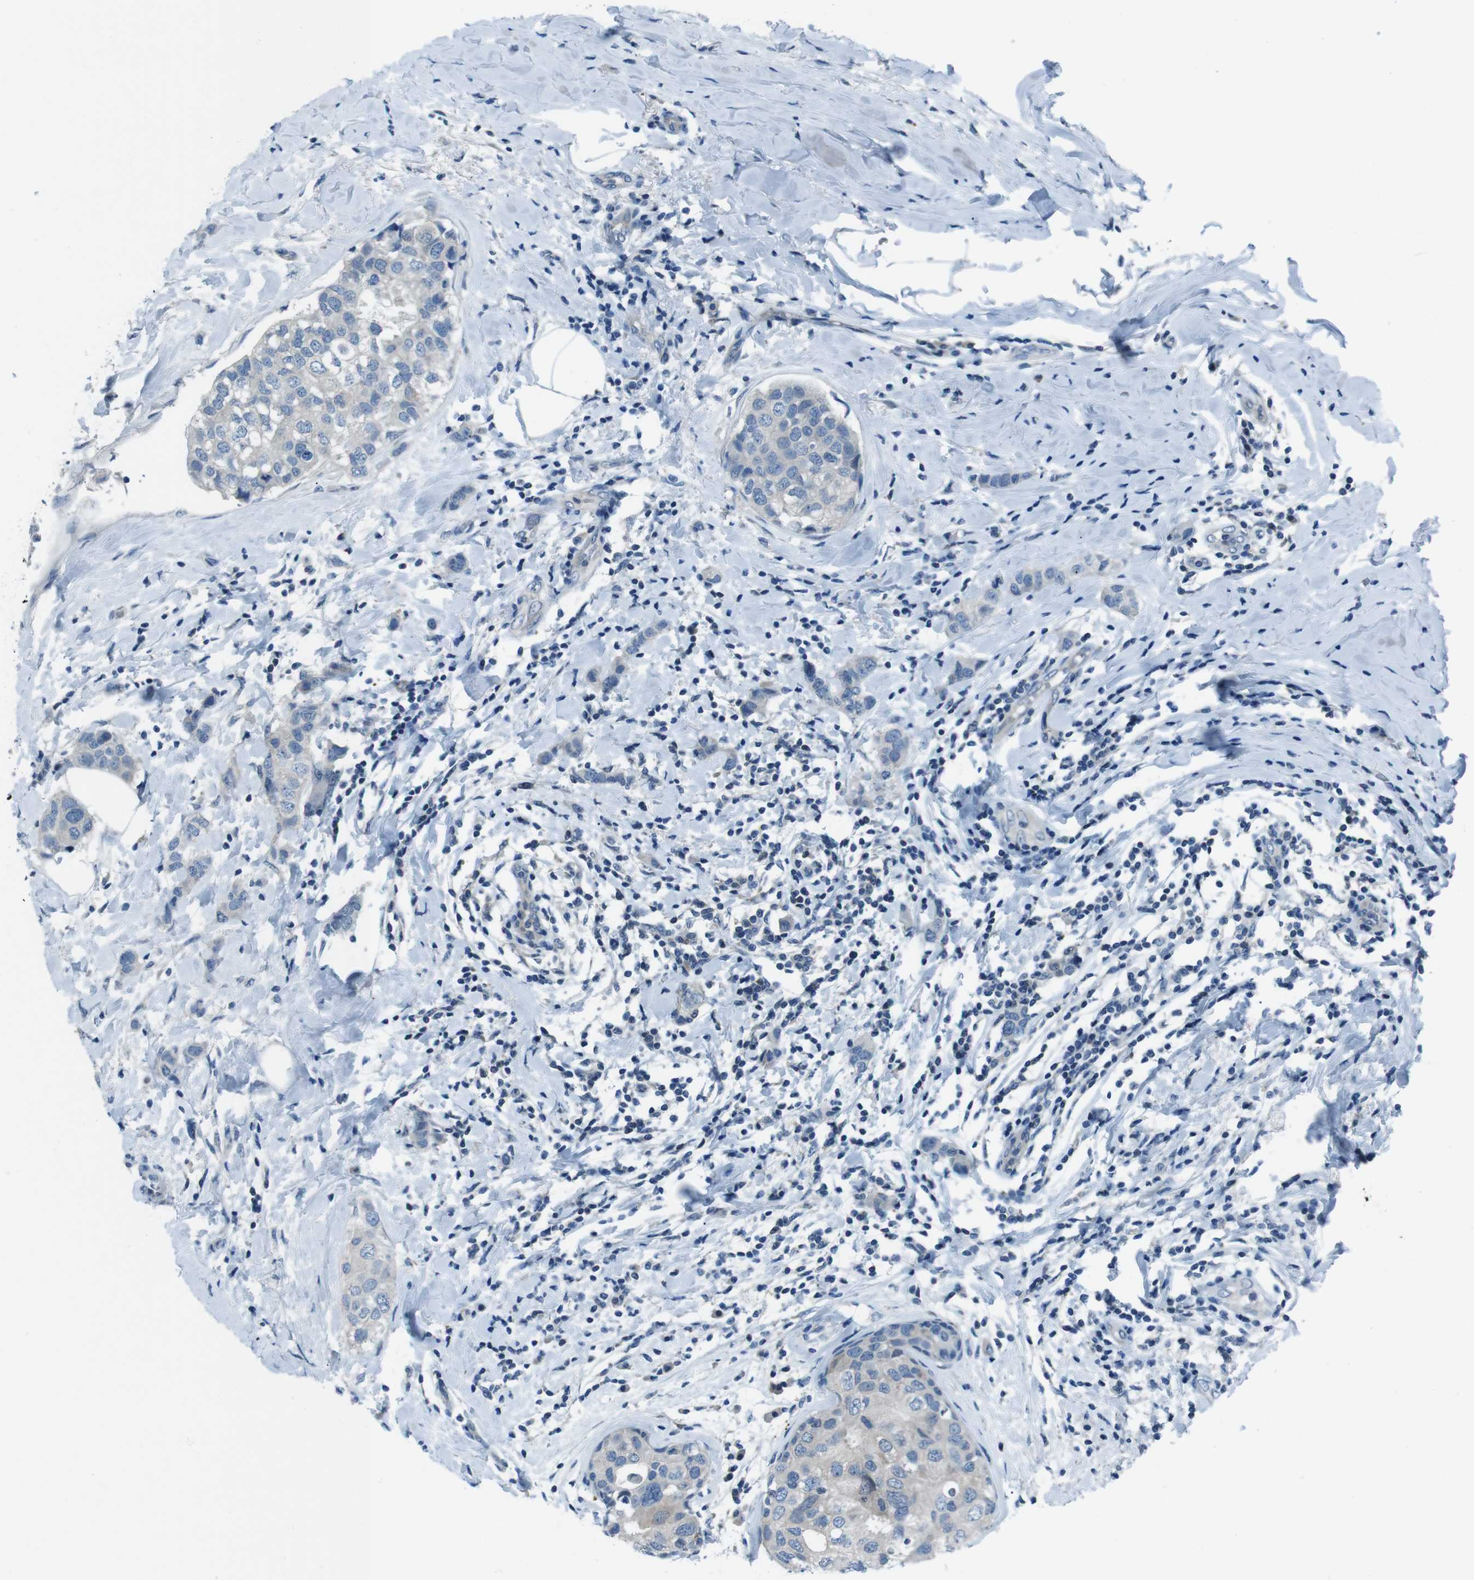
{"staining": {"intensity": "negative", "quantity": "none", "location": "none"}, "tissue": "breast cancer", "cell_type": "Tumor cells", "image_type": "cancer", "snomed": [{"axis": "morphology", "description": "Duct carcinoma"}, {"axis": "topography", "description": "Breast"}], "caption": "Tumor cells show no significant protein staining in intraductal carcinoma (breast).", "gene": "NANOS2", "patient": {"sex": "female", "age": 50}}